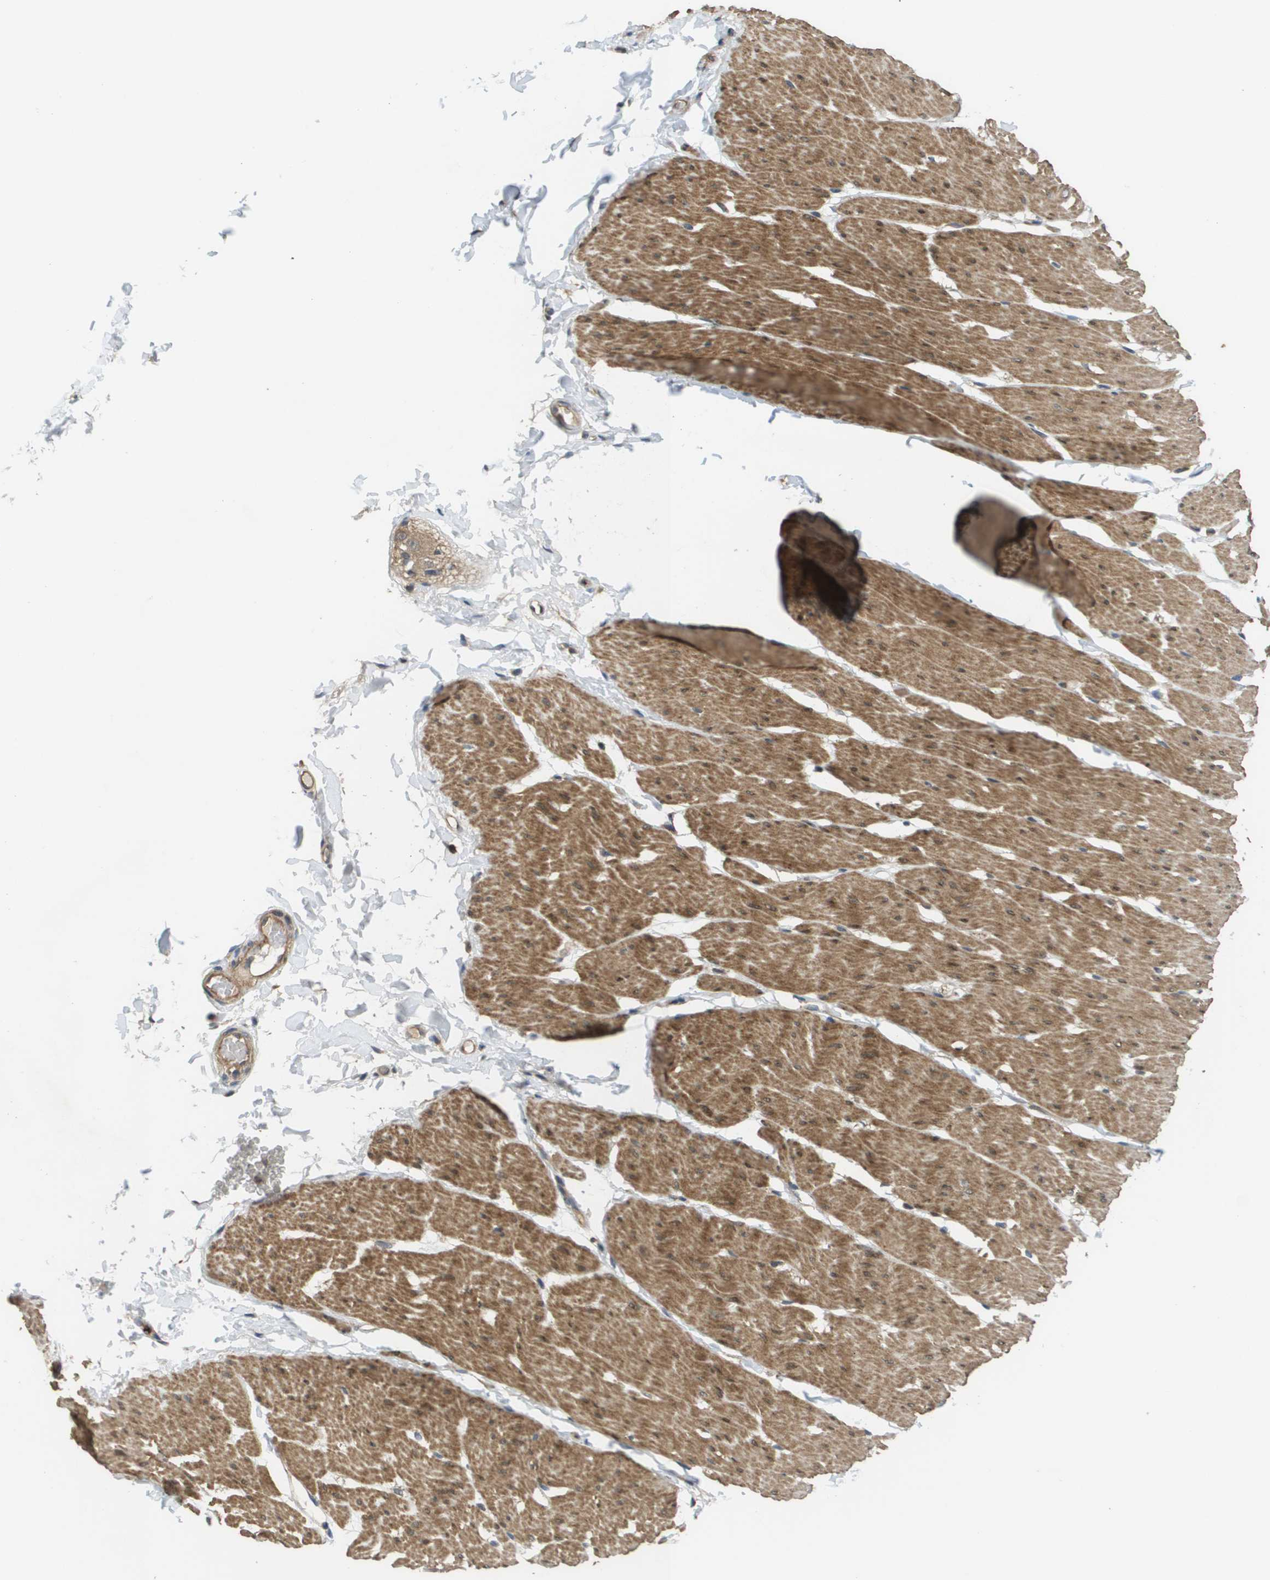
{"staining": {"intensity": "moderate", "quantity": ">75%", "location": "cytoplasmic/membranous"}, "tissue": "smooth muscle", "cell_type": "Smooth muscle cells", "image_type": "normal", "snomed": [{"axis": "morphology", "description": "Normal tissue, NOS"}, {"axis": "topography", "description": "Smooth muscle"}, {"axis": "topography", "description": "Colon"}], "caption": "The photomicrograph reveals immunohistochemical staining of benign smooth muscle. There is moderate cytoplasmic/membranous expression is seen in about >75% of smooth muscle cells. The staining is performed using DAB brown chromogen to label protein expression. The nuclei are counter-stained blue using hematoxylin.", "gene": "RBM38", "patient": {"sex": "male", "age": 67}}